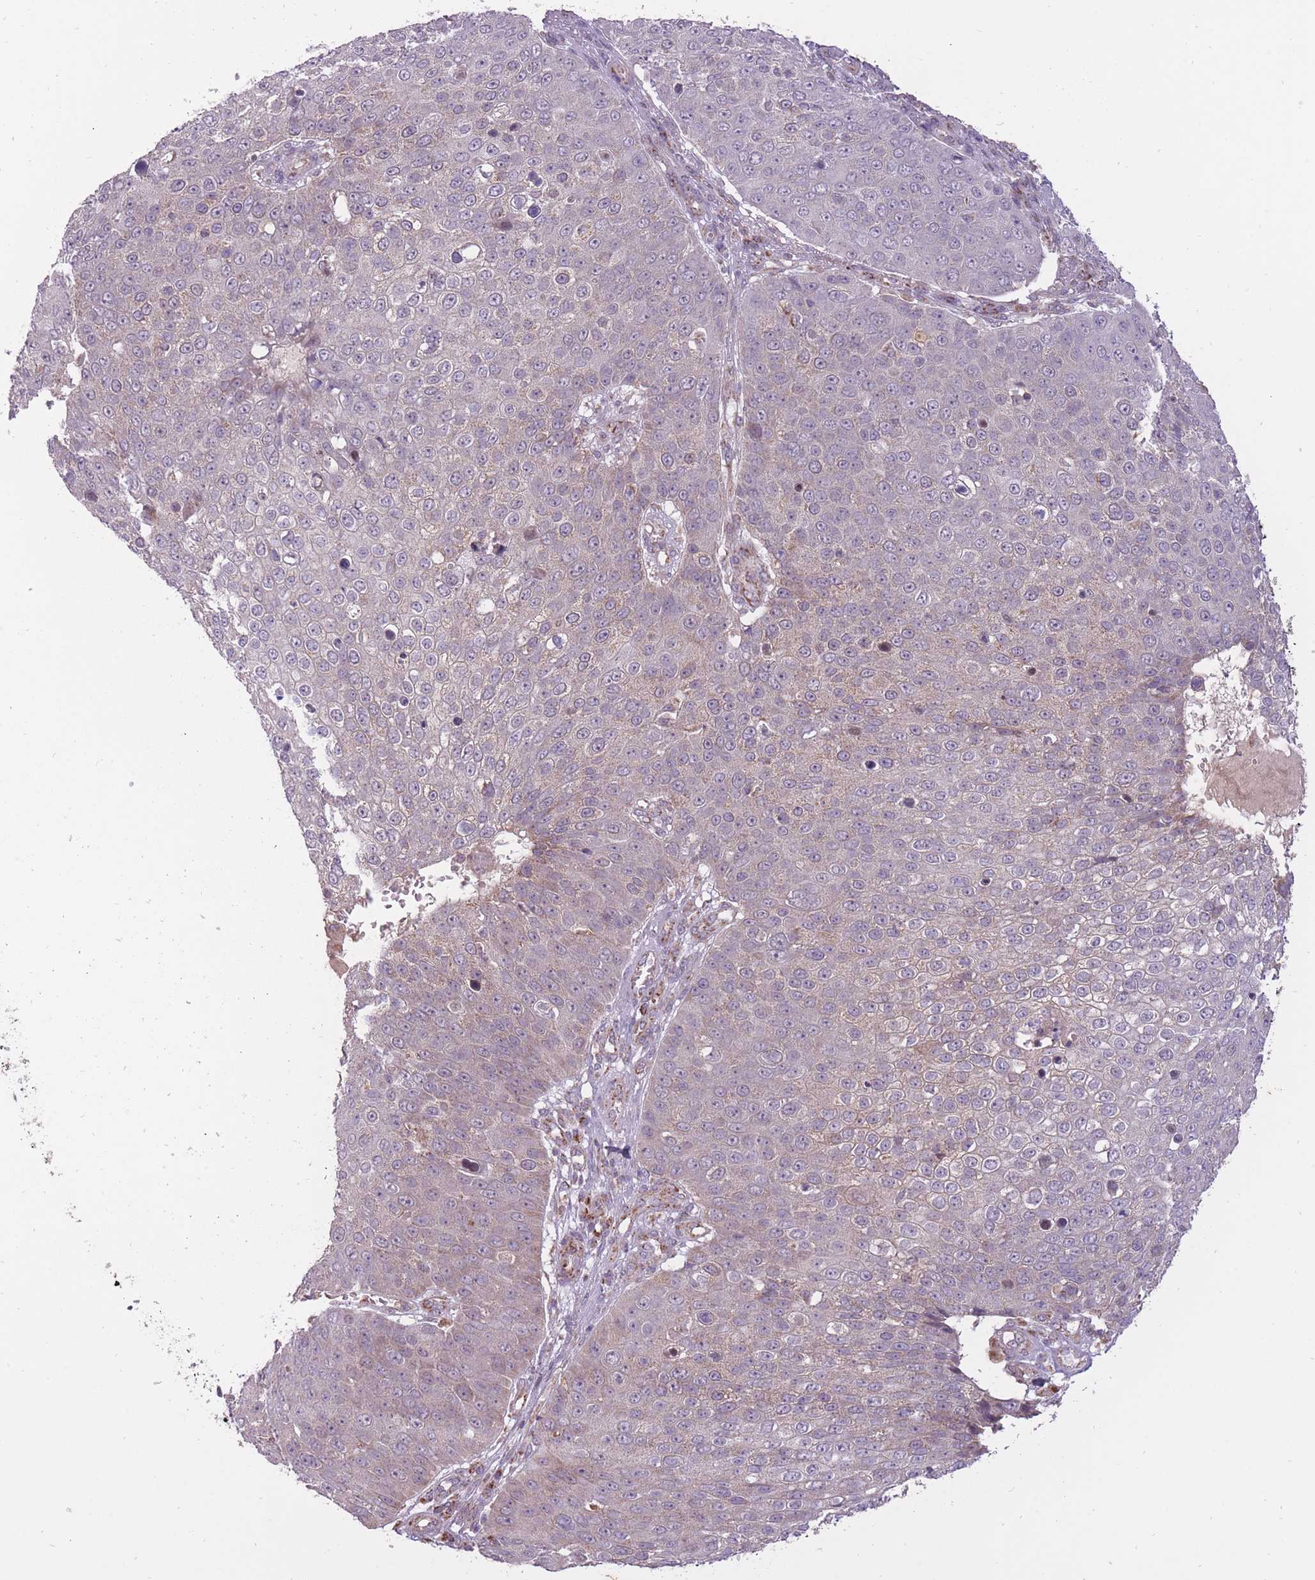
{"staining": {"intensity": "negative", "quantity": "none", "location": "none"}, "tissue": "skin cancer", "cell_type": "Tumor cells", "image_type": "cancer", "snomed": [{"axis": "morphology", "description": "Squamous cell carcinoma, NOS"}, {"axis": "topography", "description": "Skin"}], "caption": "A photomicrograph of skin squamous cell carcinoma stained for a protein shows no brown staining in tumor cells.", "gene": "LIN7C", "patient": {"sex": "male", "age": 71}}